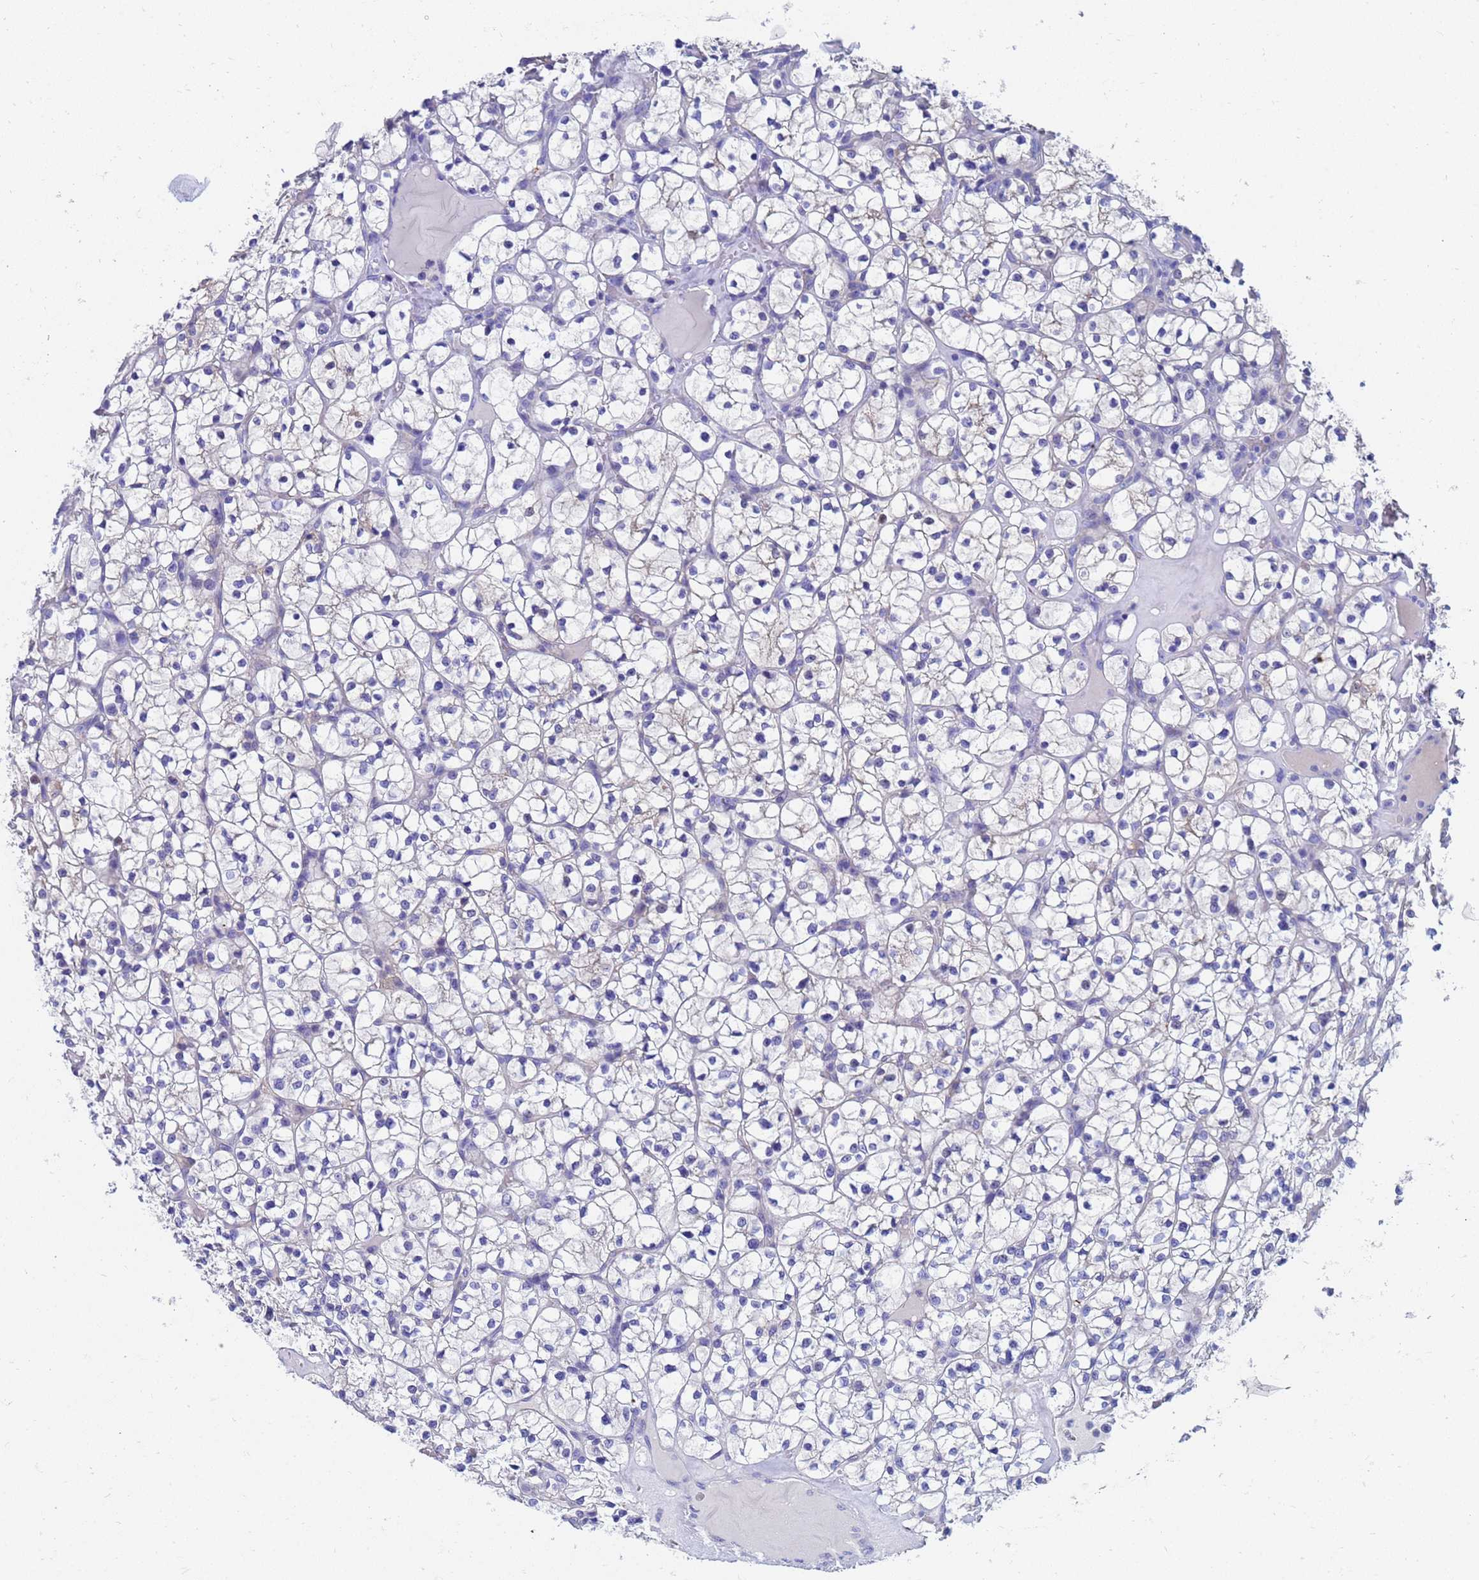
{"staining": {"intensity": "negative", "quantity": "none", "location": "none"}, "tissue": "renal cancer", "cell_type": "Tumor cells", "image_type": "cancer", "snomed": [{"axis": "morphology", "description": "Adenocarcinoma, NOS"}, {"axis": "topography", "description": "Kidney"}], "caption": "An immunohistochemistry micrograph of adenocarcinoma (renal) is shown. There is no staining in tumor cells of adenocarcinoma (renal).", "gene": "UBE2O", "patient": {"sex": "female", "age": 64}}